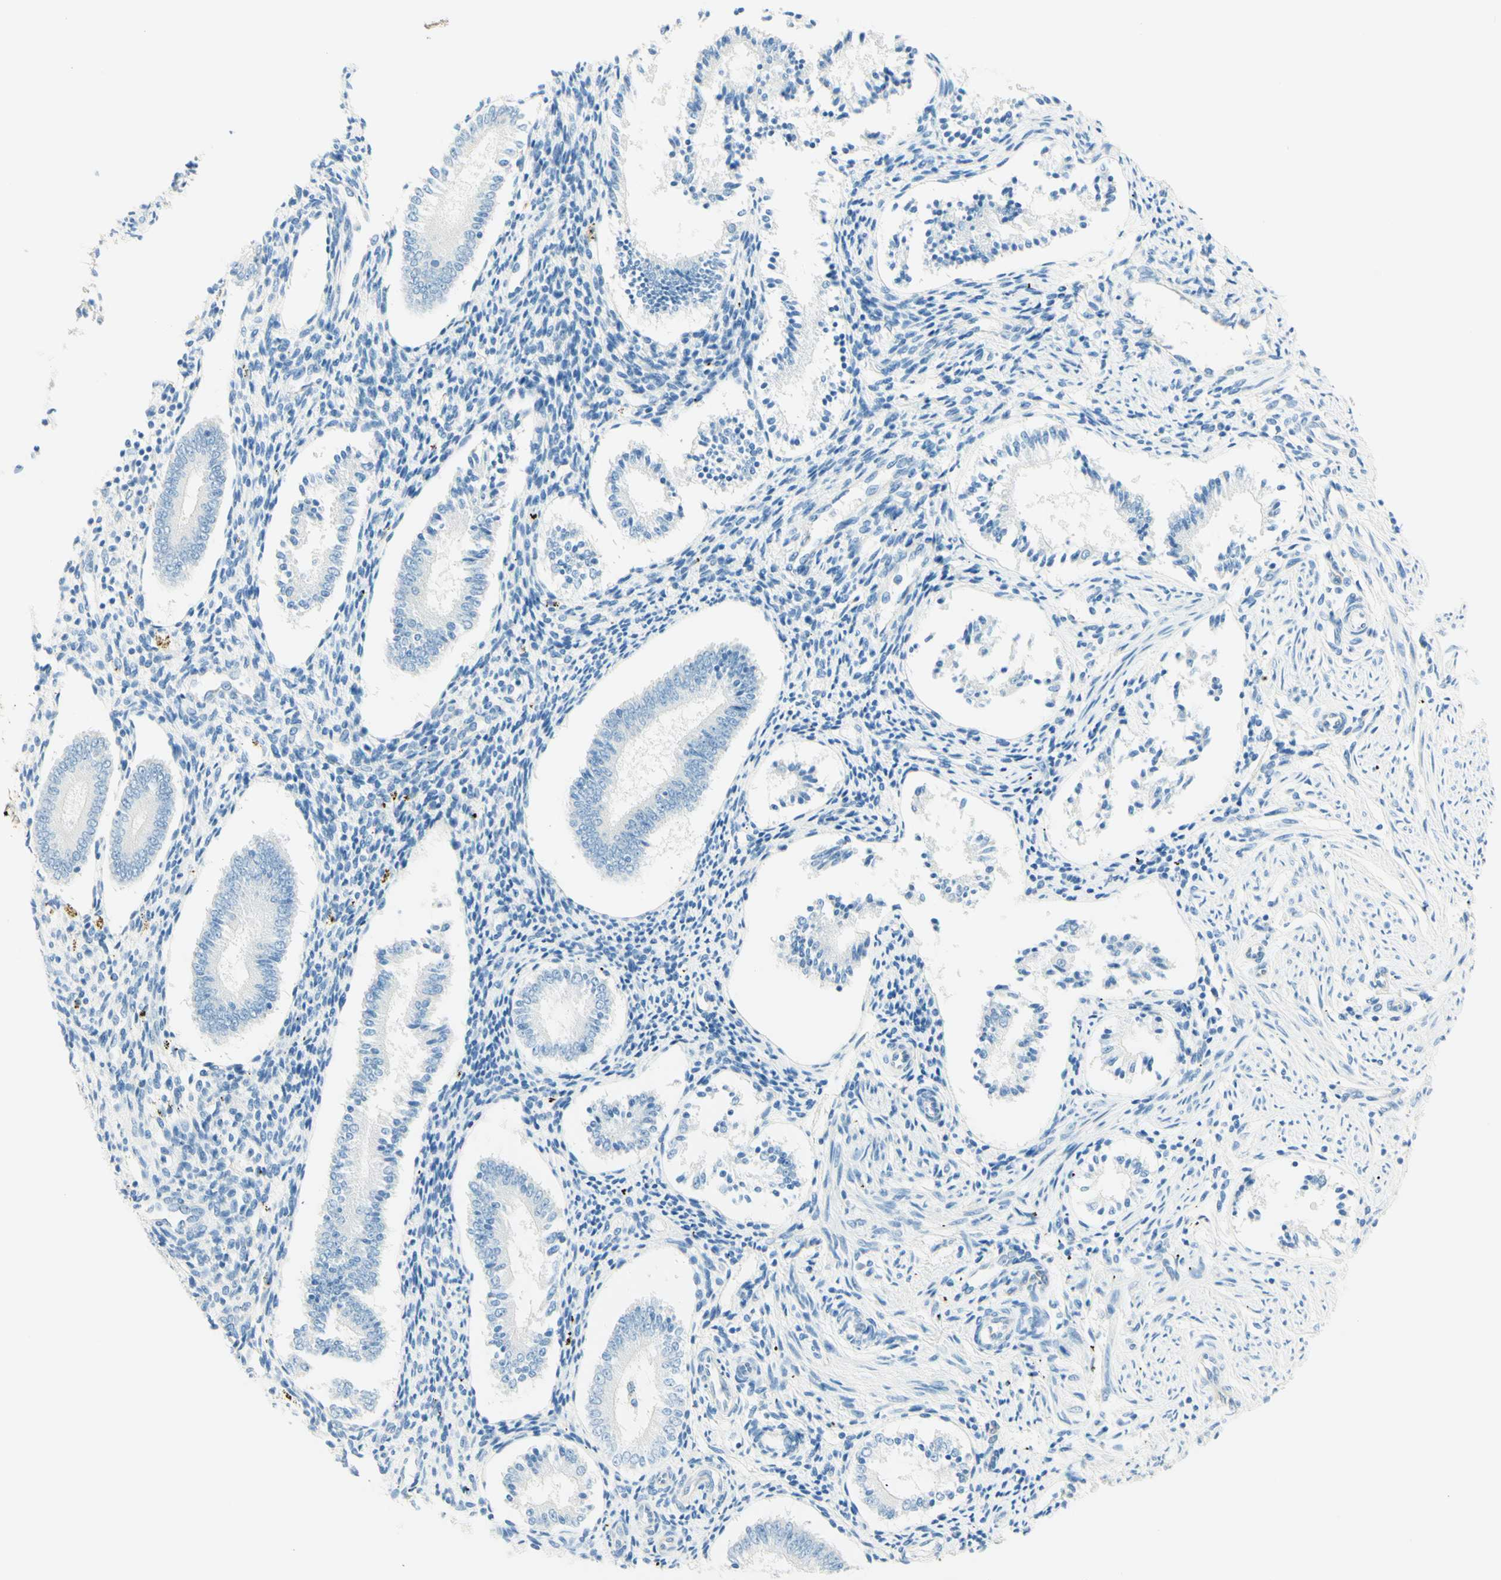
{"staining": {"intensity": "negative", "quantity": "none", "location": "none"}, "tissue": "endometrium", "cell_type": "Cells in endometrial stroma", "image_type": "normal", "snomed": [{"axis": "morphology", "description": "Normal tissue, NOS"}, {"axis": "topography", "description": "Endometrium"}], "caption": "Immunohistochemistry image of benign endometrium: human endometrium stained with DAB (3,3'-diaminobenzidine) shows no significant protein positivity in cells in endometrial stroma. (Immunohistochemistry (ihc), brightfield microscopy, high magnification).", "gene": "TMEM132D", "patient": {"sex": "female", "age": 42}}